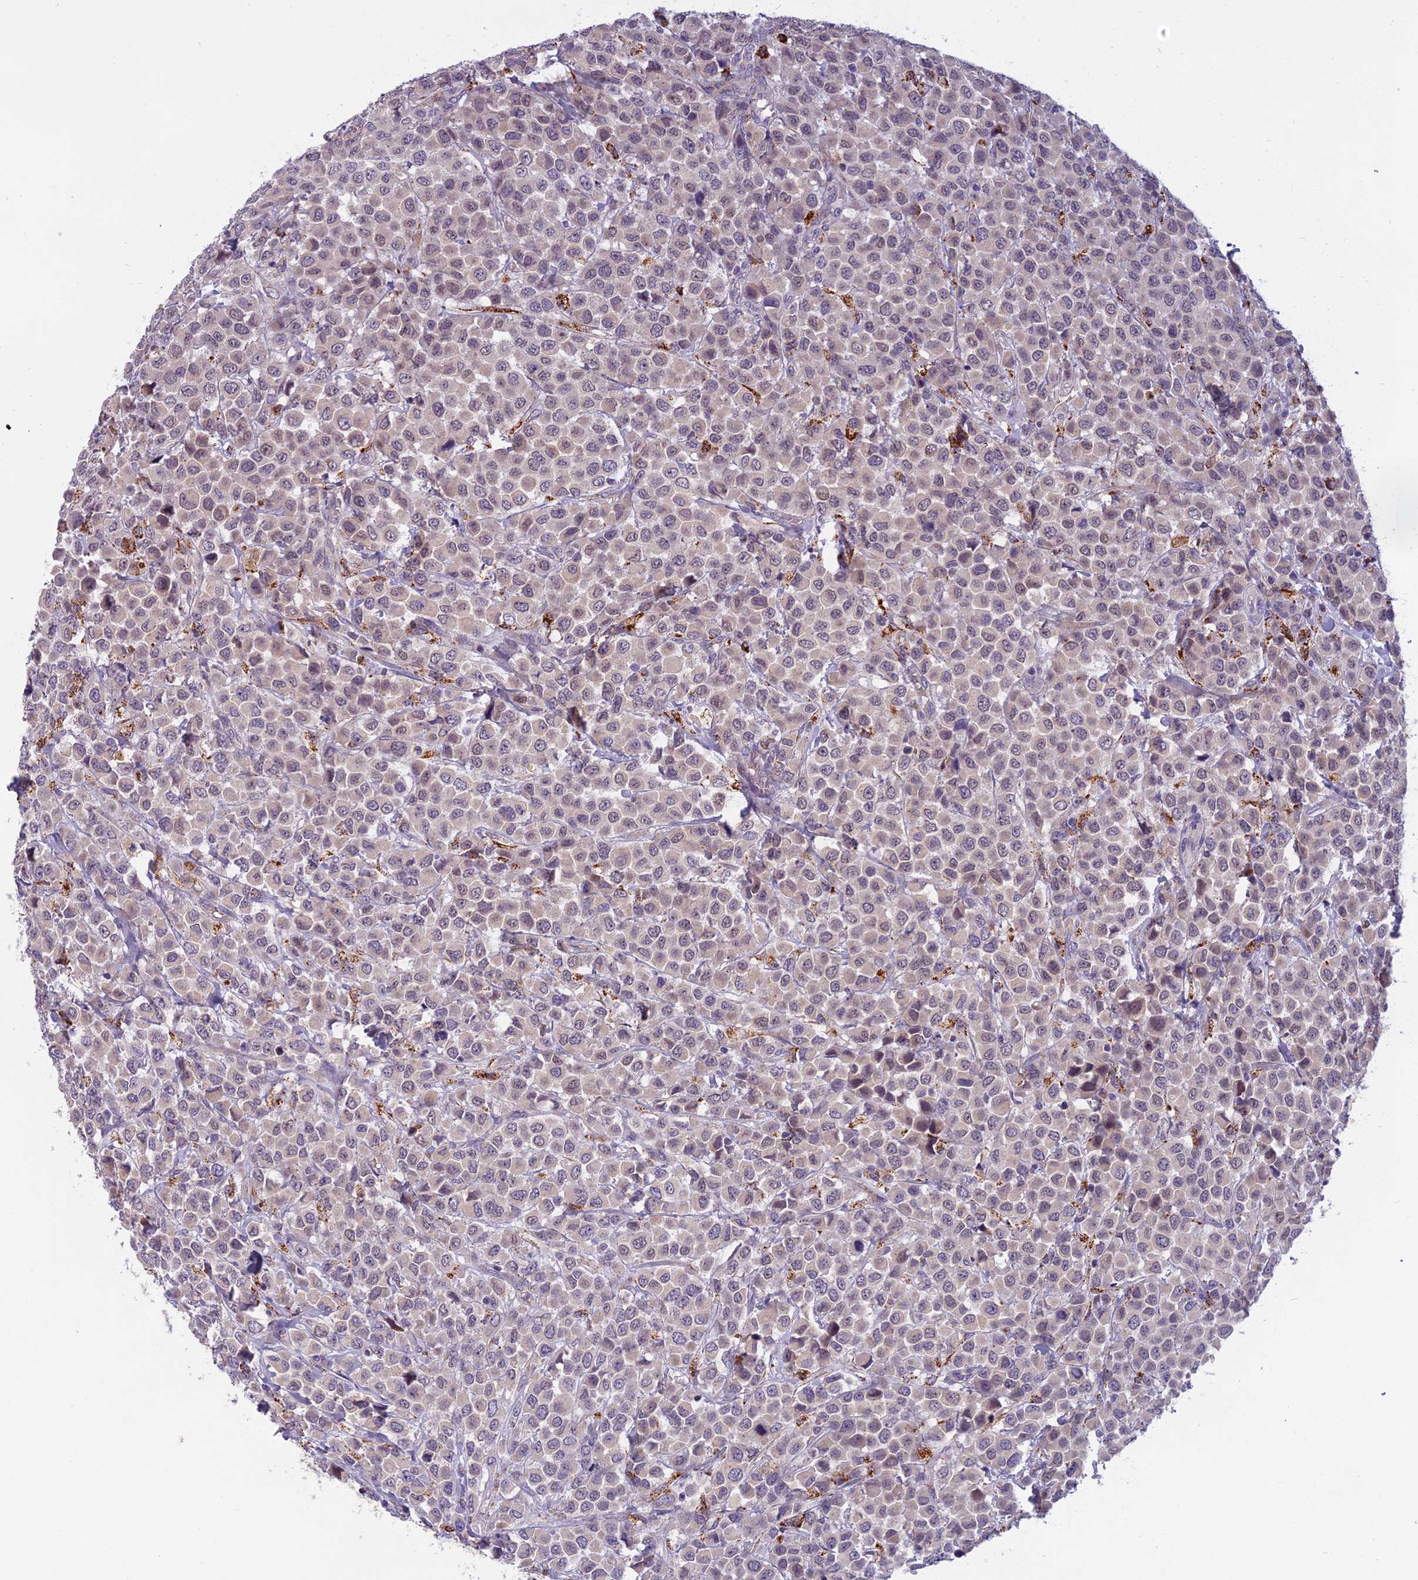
{"staining": {"intensity": "negative", "quantity": "none", "location": "none"}, "tissue": "breast cancer", "cell_type": "Tumor cells", "image_type": "cancer", "snomed": [{"axis": "morphology", "description": "Duct carcinoma"}, {"axis": "topography", "description": "Breast"}], "caption": "The micrograph shows no significant staining in tumor cells of breast cancer. (DAB immunohistochemistry (IHC) with hematoxylin counter stain).", "gene": "SEMA7A", "patient": {"sex": "female", "age": 61}}